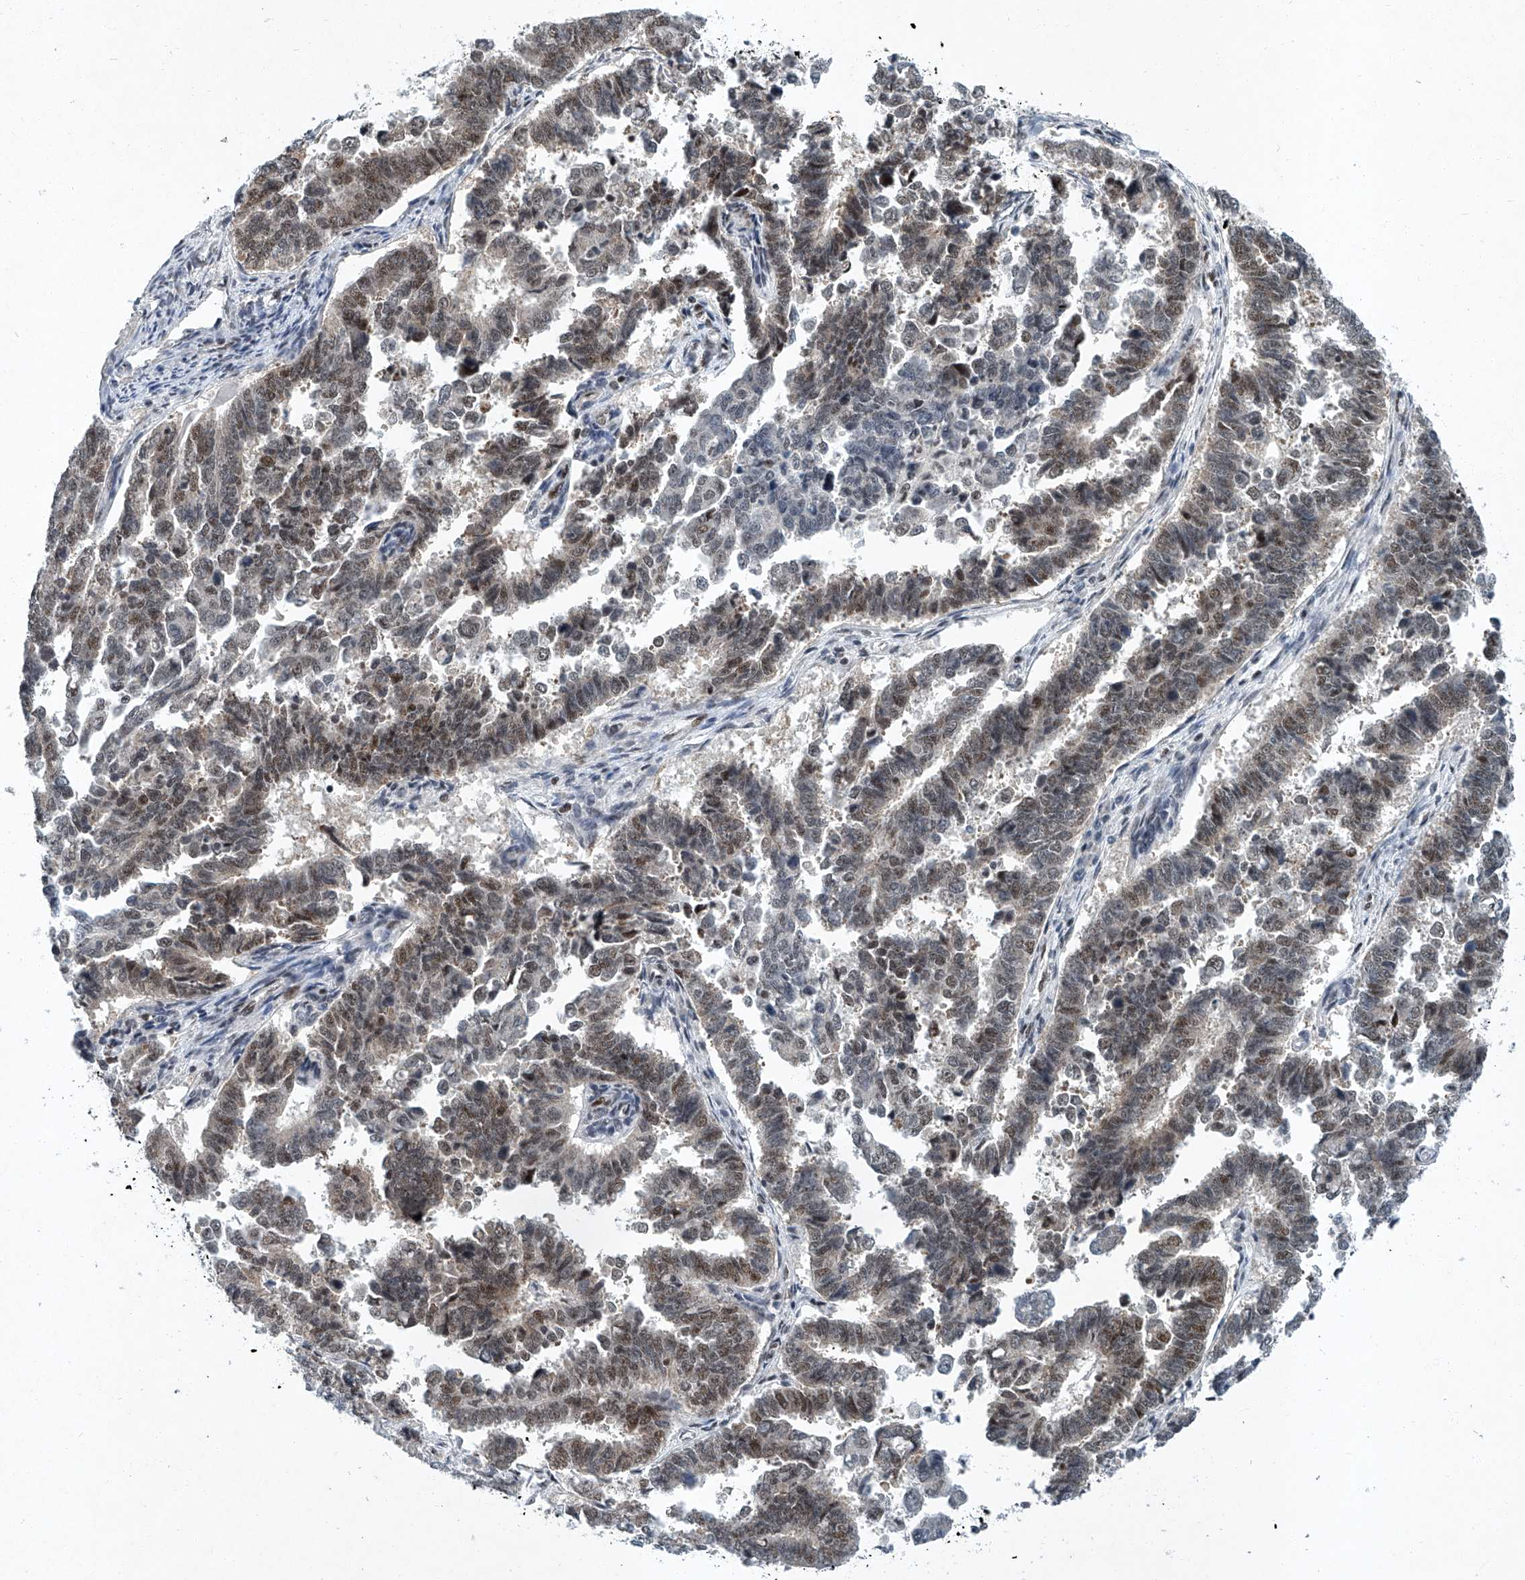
{"staining": {"intensity": "weak", "quantity": ">75%", "location": "nuclear"}, "tissue": "endometrial cancer", "cell_type": "Tumor cells", "image_type": "cancer", "snomed": [{"axis": "morphology", "description": "Adenocarcinoma, NOS"}, {"axis": "topography", "description": "Endometrium"}], "caption": "DAB (3,3'-diaminobenzidine) immunohistochemical staining of human adenocarcinoma (endometrial) demonstrates weak nuclear protein positivity in approximately >75% of tumor cells.", "gene": "TFDP1", "patient": {"sex": "female", "age": 75}}